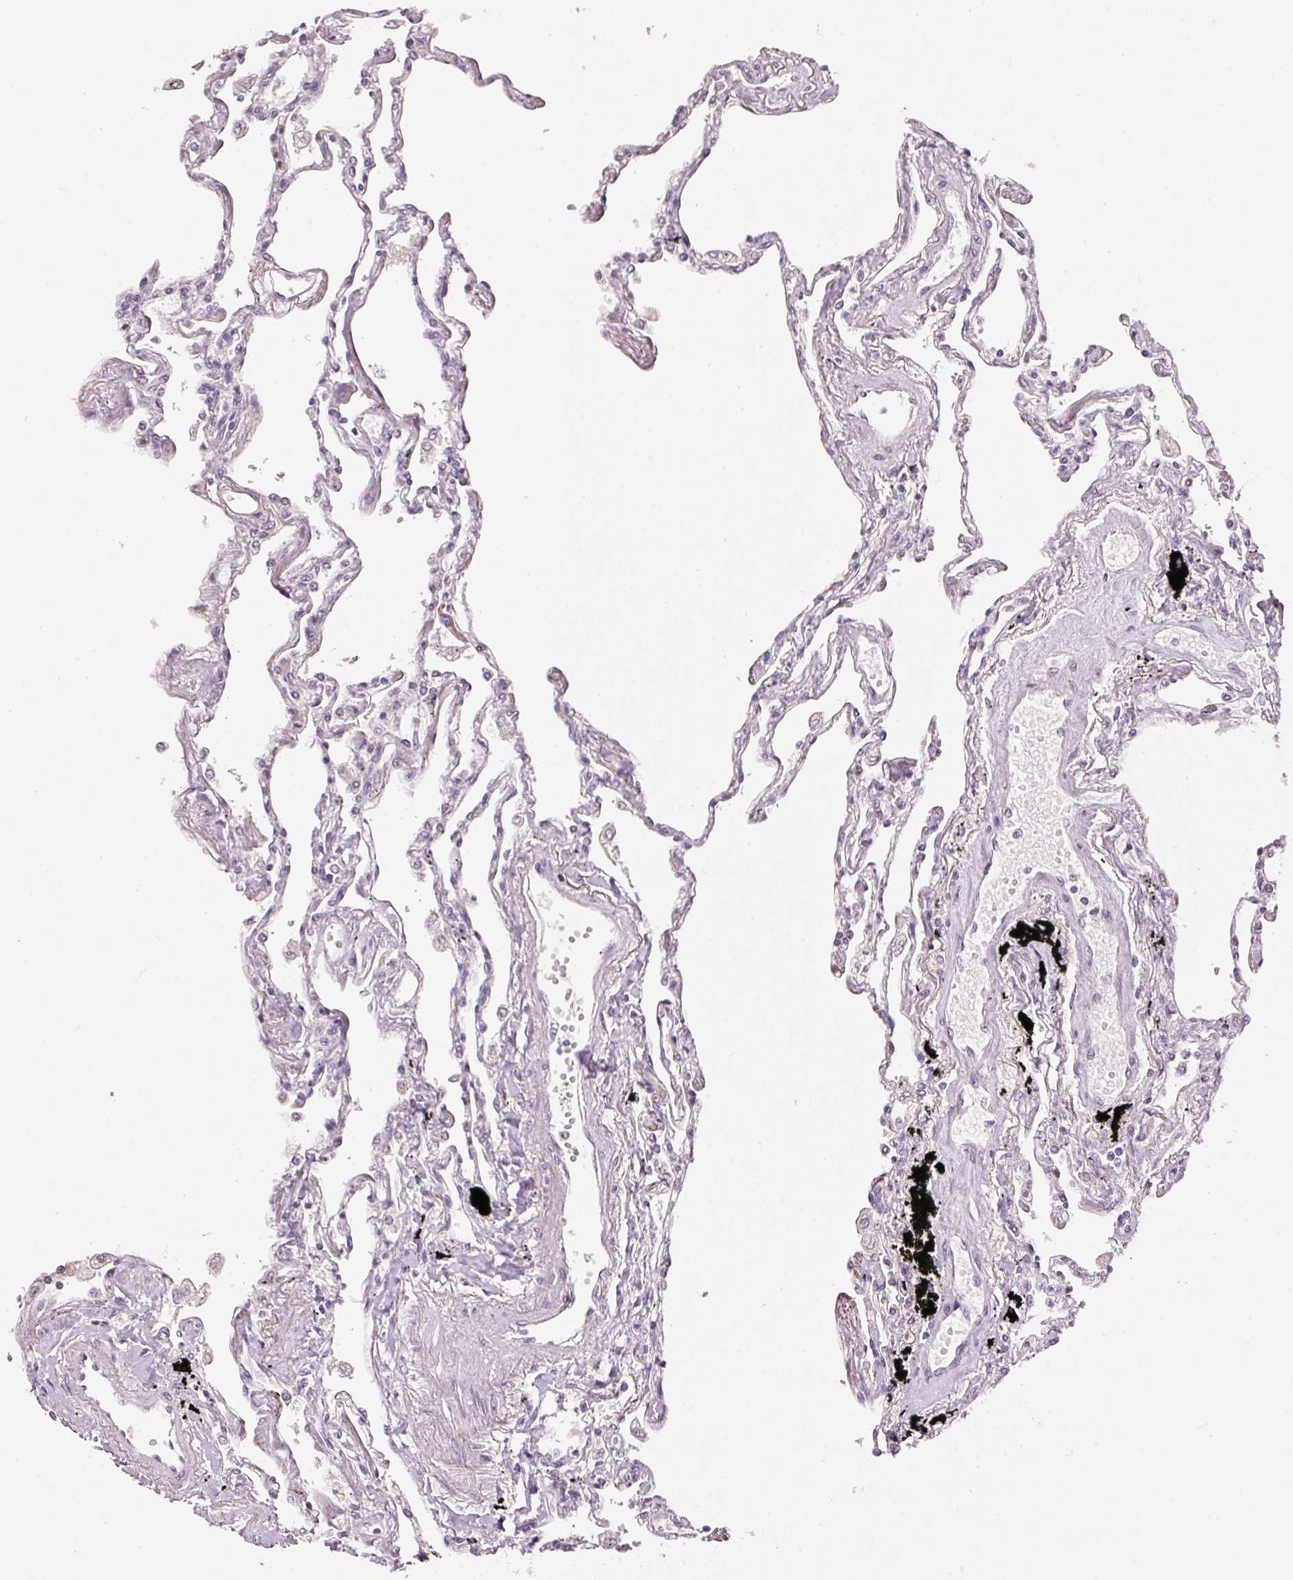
{"staining": {"intensity": "moderate", "quantity": "<25%", "location": "cytoplasmic/membranous,nuclear"}, "tissue": "lung", "cell_type": "Alveolar cells", "image_type": "normal", "snomed": [{"axis": "morphology", "description": "Normal tissue, NOS"}, {"axis": "topography", "description": "Lung"}], "caption": "Approximately <25% of alveolar cells in benign human lung display moderate cytoplasmic/membranous,nuclear protein staining as visualized by brown immunohistochemical staining.", "gene": "MTHFD1L", "patient": {"sex": "female", "age": 67}}